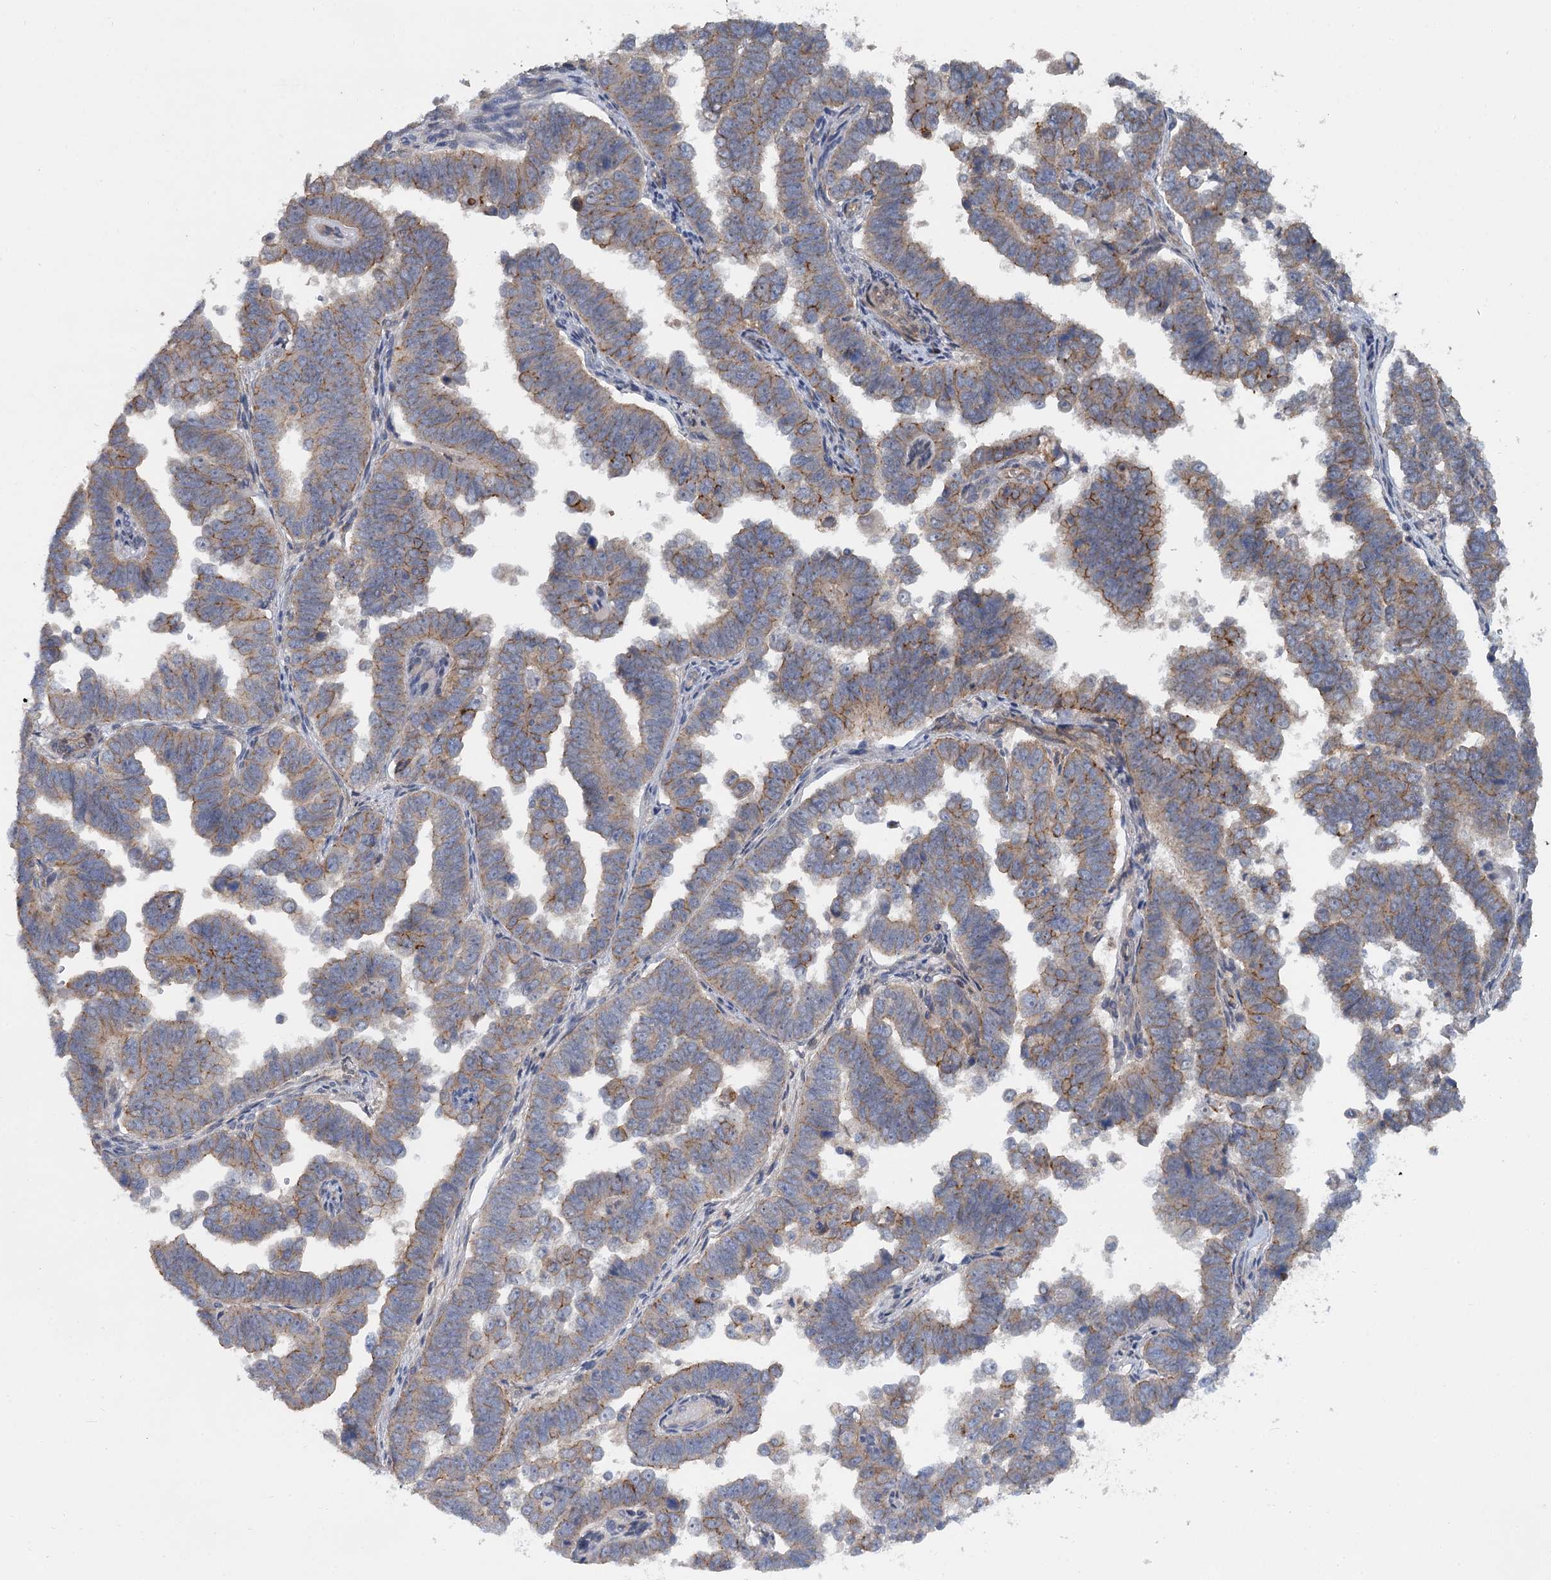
{"staining": {"intensity": "weak", "quantity": ">75%", "location": "cytoplasmic/membranous"}, "tissue": "endometrial cancer", "cell_type": "Tumor cells", "image_type": "cancer", "snomed": [{"axis": "morphology", "description": "Adenocarcinoma, NOS"}, {"axis": "topography", "description": "Endometrium"}], "caption": "Tumor cells reveal low levels of weak cytoplasmic/membranous expression in approximately >75% of cells in endometrial cancer.", "gene": "ZNF324", "patient": {"sex": "female", "age": 75}}